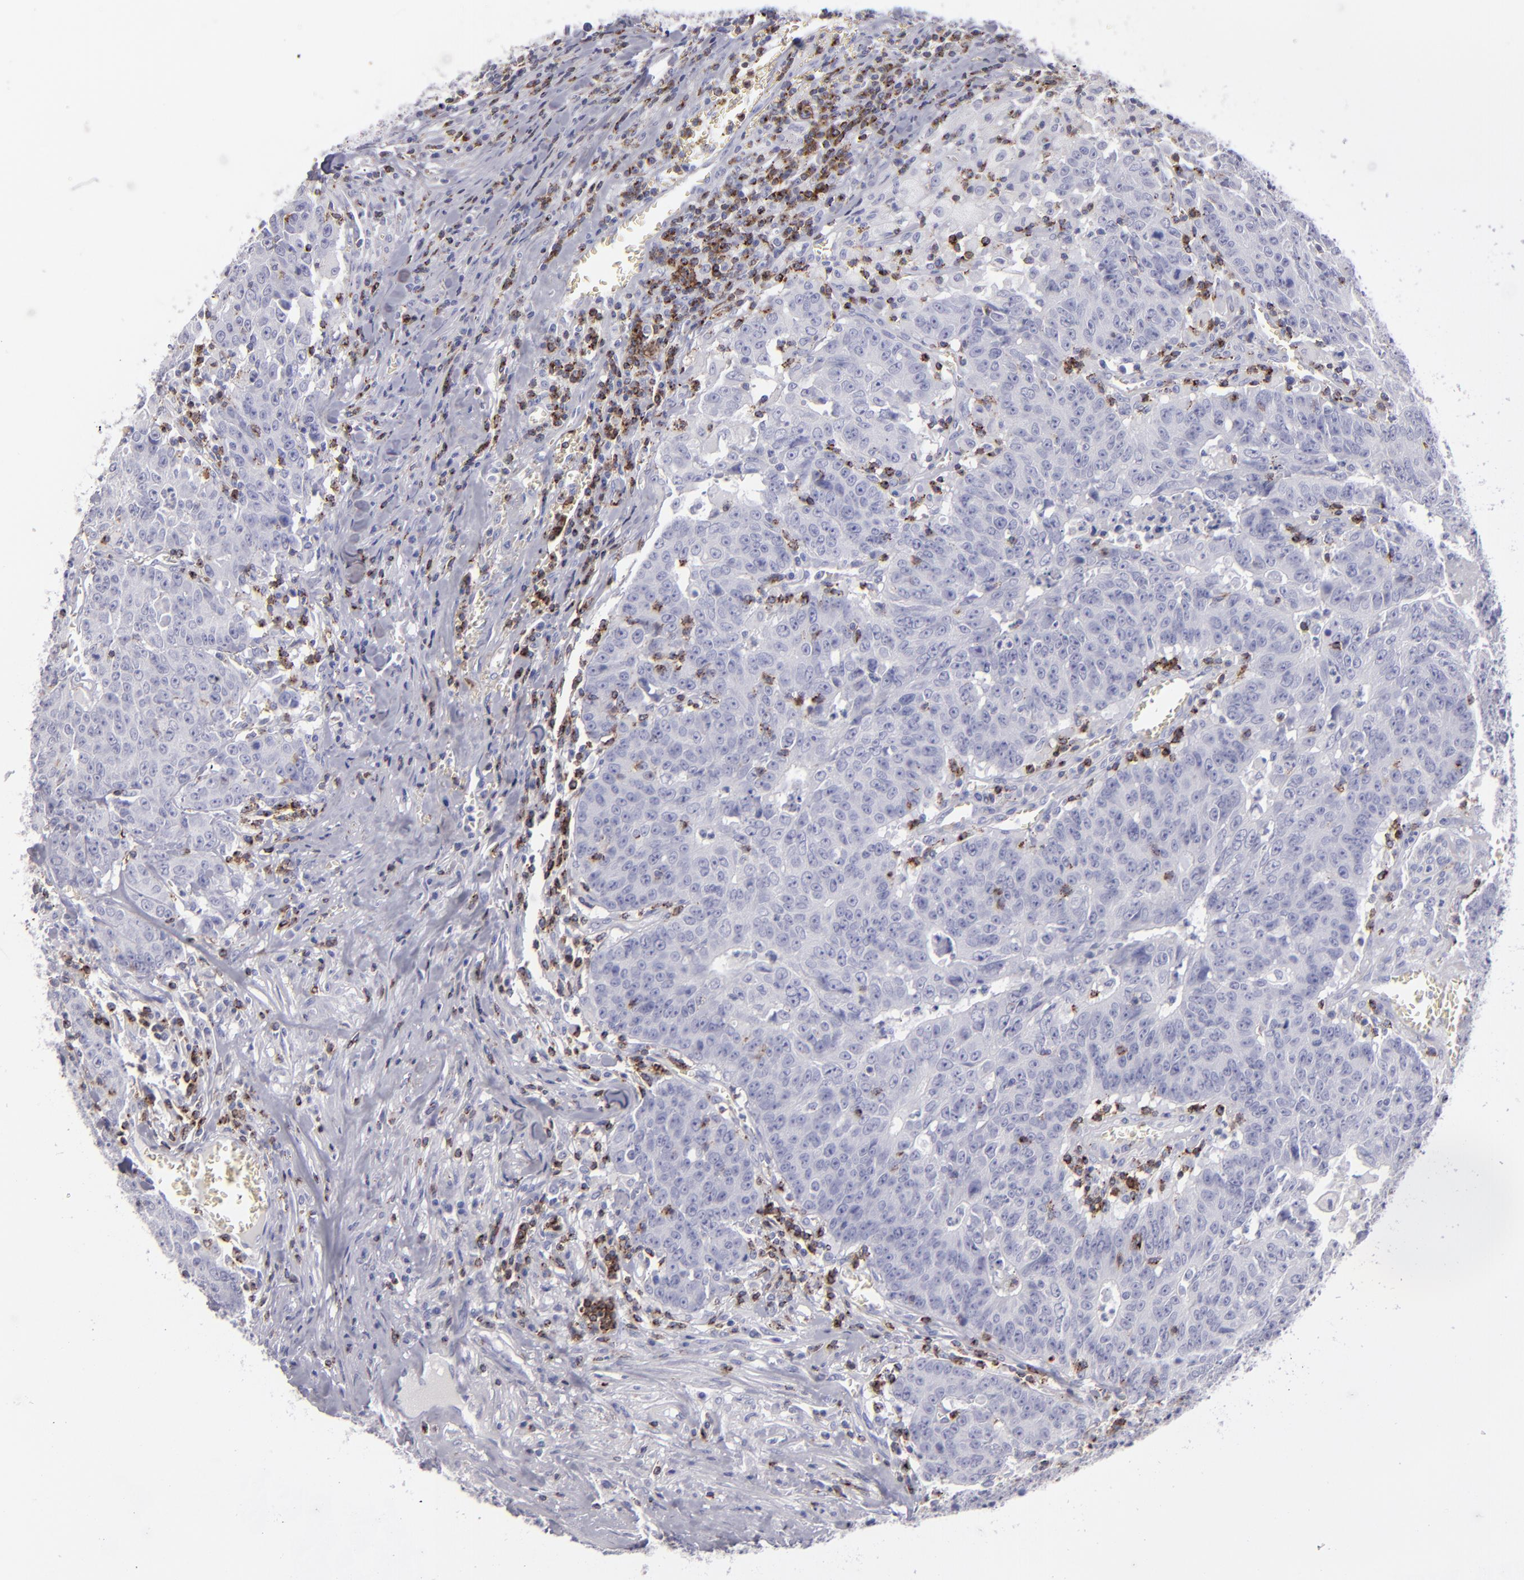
{"staining": {"intensity": "negative", "quantity": "none", "location": "none"}, "tissue": "colorectal cancer", "cell_type": "Tumor cells", "image_type": "cancer", "snomed": [{"axis": "morphology", "description": "Adenocarcinoma, NOS"}, {"axis": "topography", "description": "Colon"}], "caption": "There is no significant positivity in tumor cells of adenocarcinoma (colorectal).", "gene": "CD2", "patient": {"sex": "female", "age": 53}}